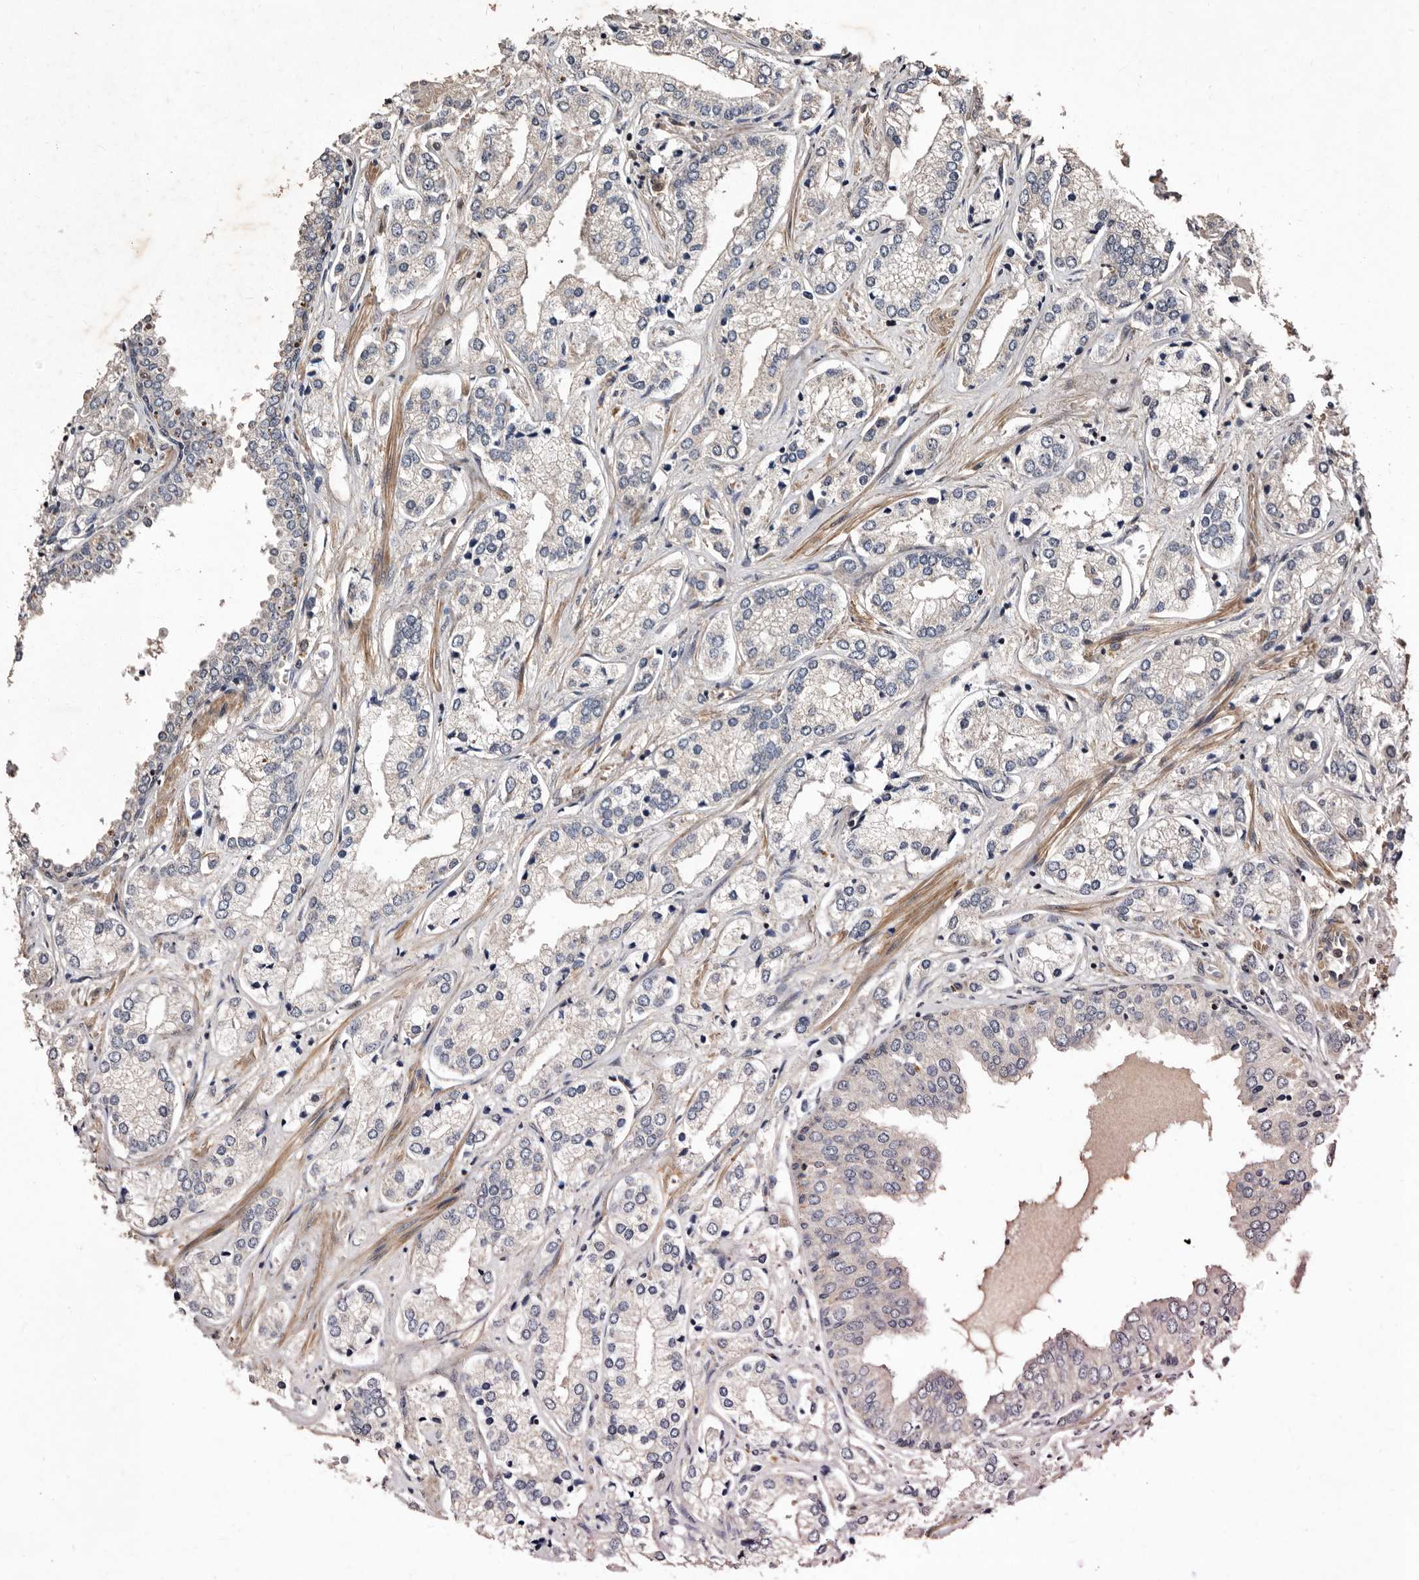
{"staining": {"intensity": "negative", "quantity": "none", "location": "none"}, "tissue": "prostate cancer", "cell_type": "Tumor cells", "image_type": "cancer", "snomed": [{"axis": "morphology", "description": "Adenocarcinoma, High grade"}, {"axis": "topography", "description": "Prostate"}], "caption": "There is no significant positivity in tumor cells of high-grade adenocarcinoma (prostate).", "gene": "MKRN3", "patient": {"sex": "male", "age": 66}}